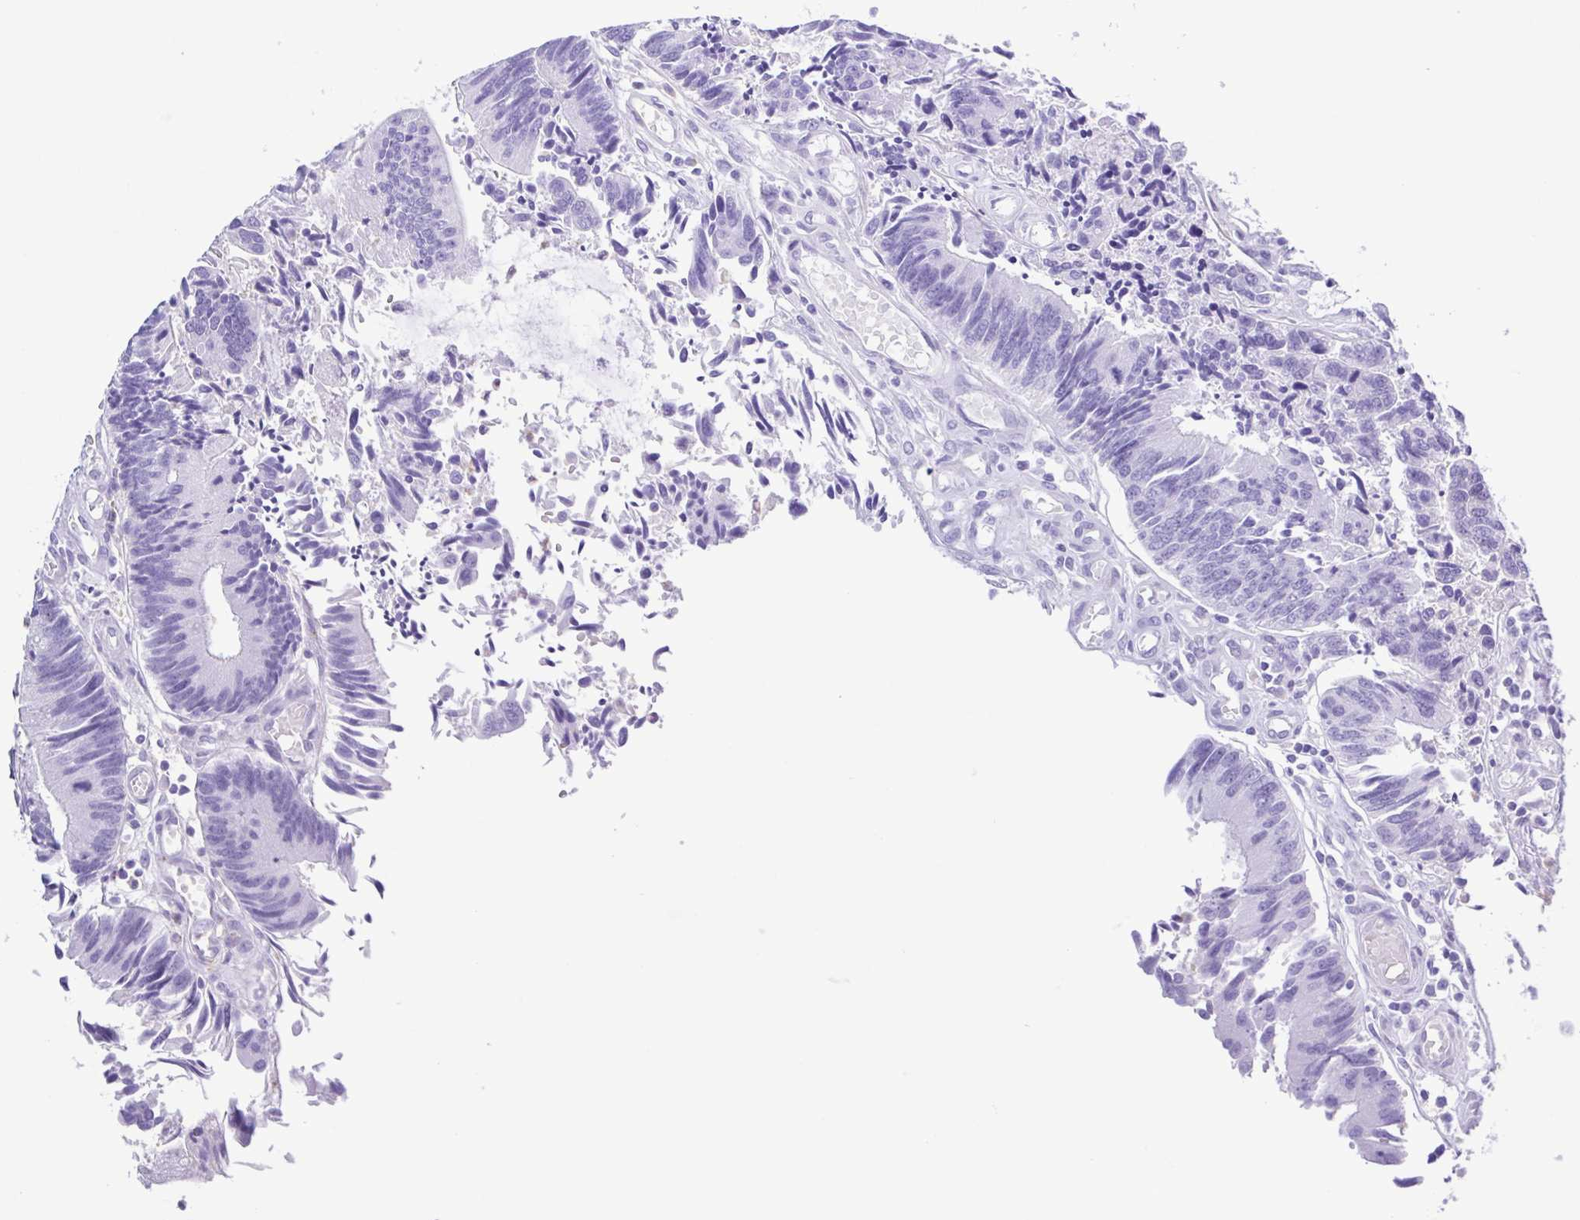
{"staining": {"intensity": "negative", "quantity": "none", "location": "none"}, "tissue": "colorectal cancer", "cell_type": "Tumor cells", "image_type": "cancer", "snomed": [{"axis": "morphology", "description": "Adenocarcinoma, NOS"}, {"axis": "topography", "description": "Colon"}], "caption": "Tumor cells show no significant protein staining in colorectal cancer (adenocarcinoma).", "gene": "GPR17", "patient": {"sex": "female", "age": 67}}